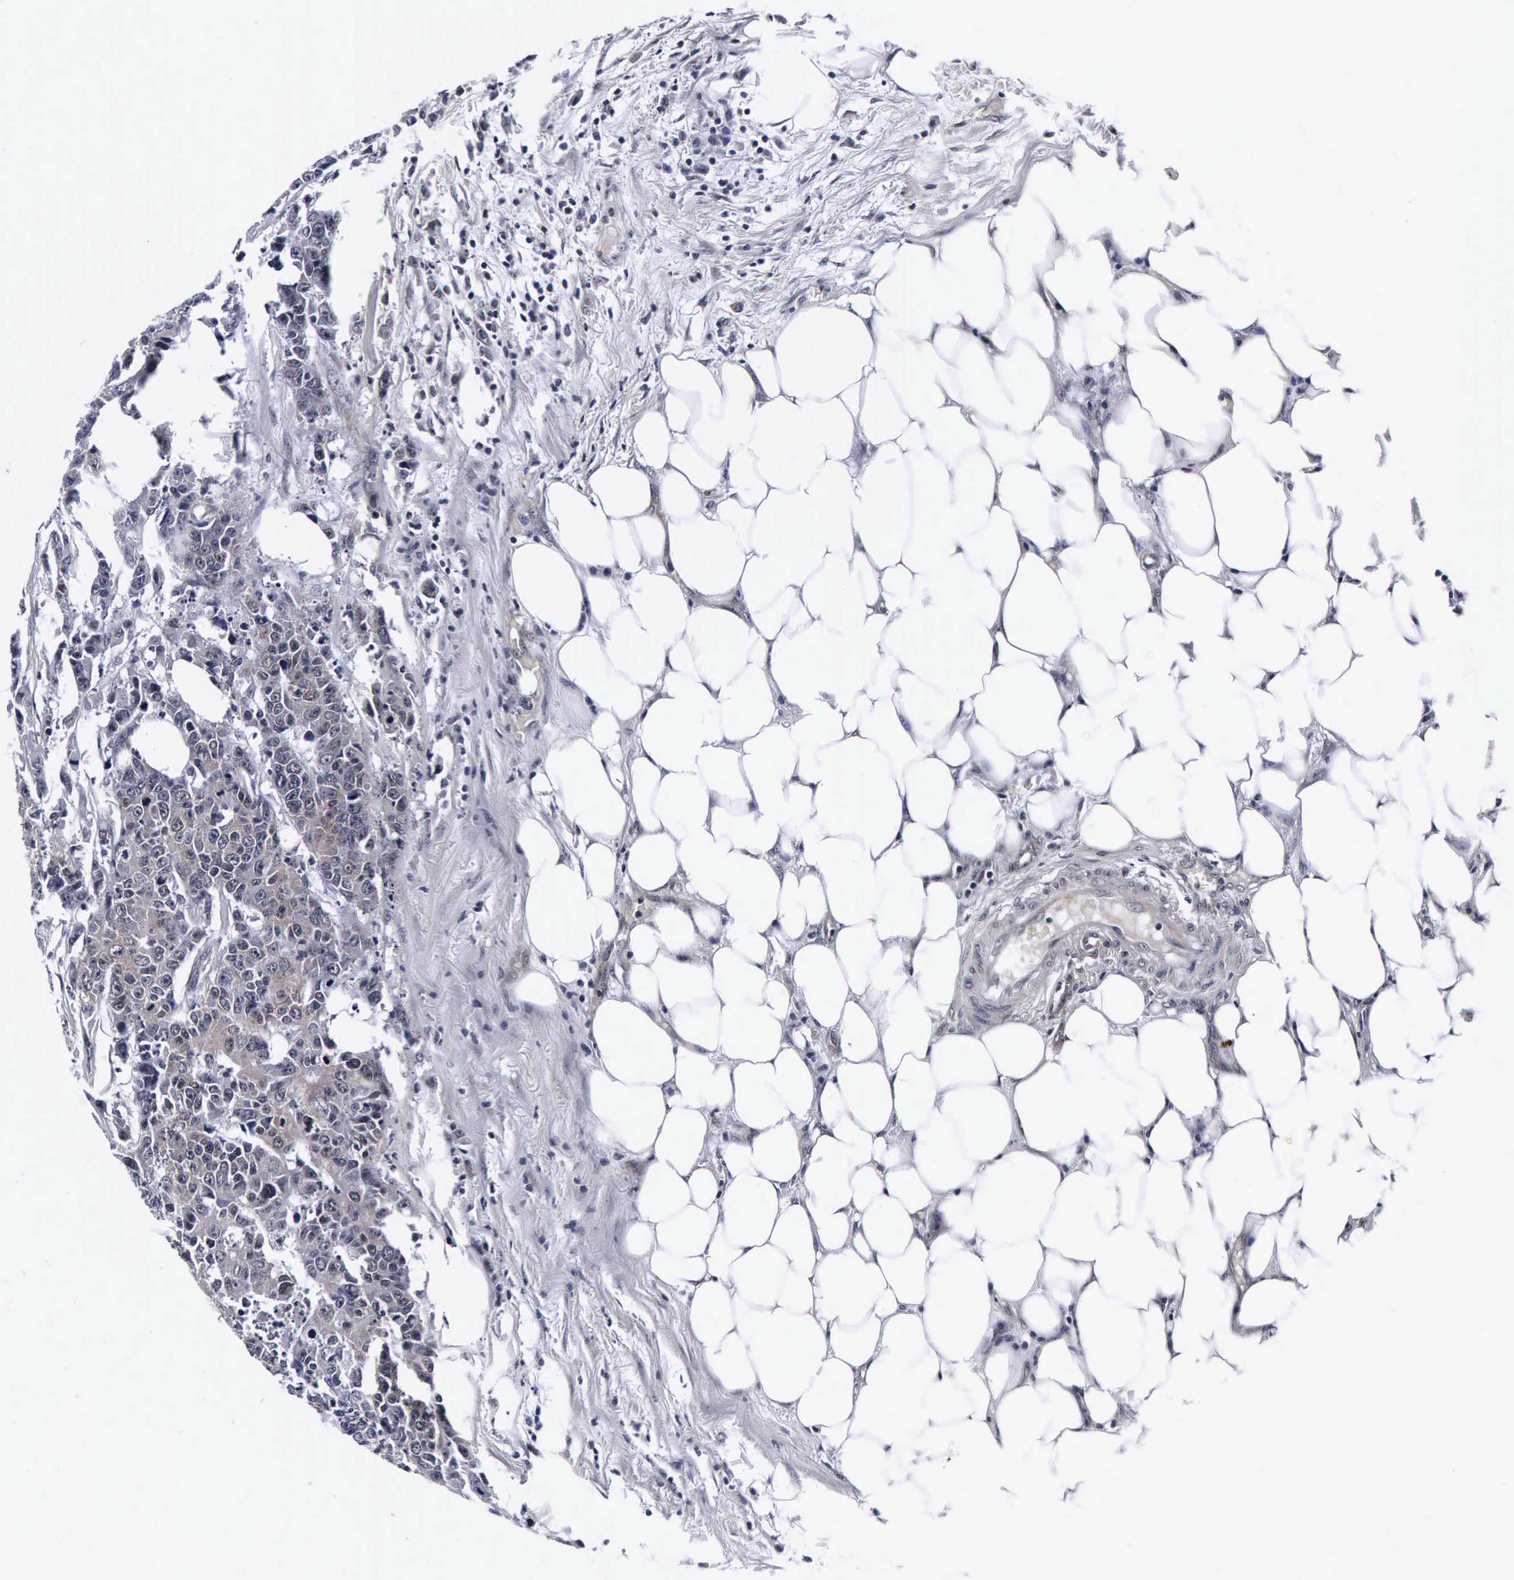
{"staining": {"intensity": "weak", "quantity": "25%-75%", "location": "cytoplasmic/membranous"}, "tissue": "colorectal cancer", "cell_type": "Tumor cells", "image_type": "cancer", "snomed": [{"axis": "morphology", "description": "Adenocarcinoma, NOS"}, {"axis": "topography", "description": "Colon"}], "caption": "Colorectal adenocarcinoma stained for a protein (brown) shows weak cytoplasmic/membranous positive expression in about 25%-75% of tumor cells.", "gene": "UBC", "patient": {"sex": "female", "age": 86}}